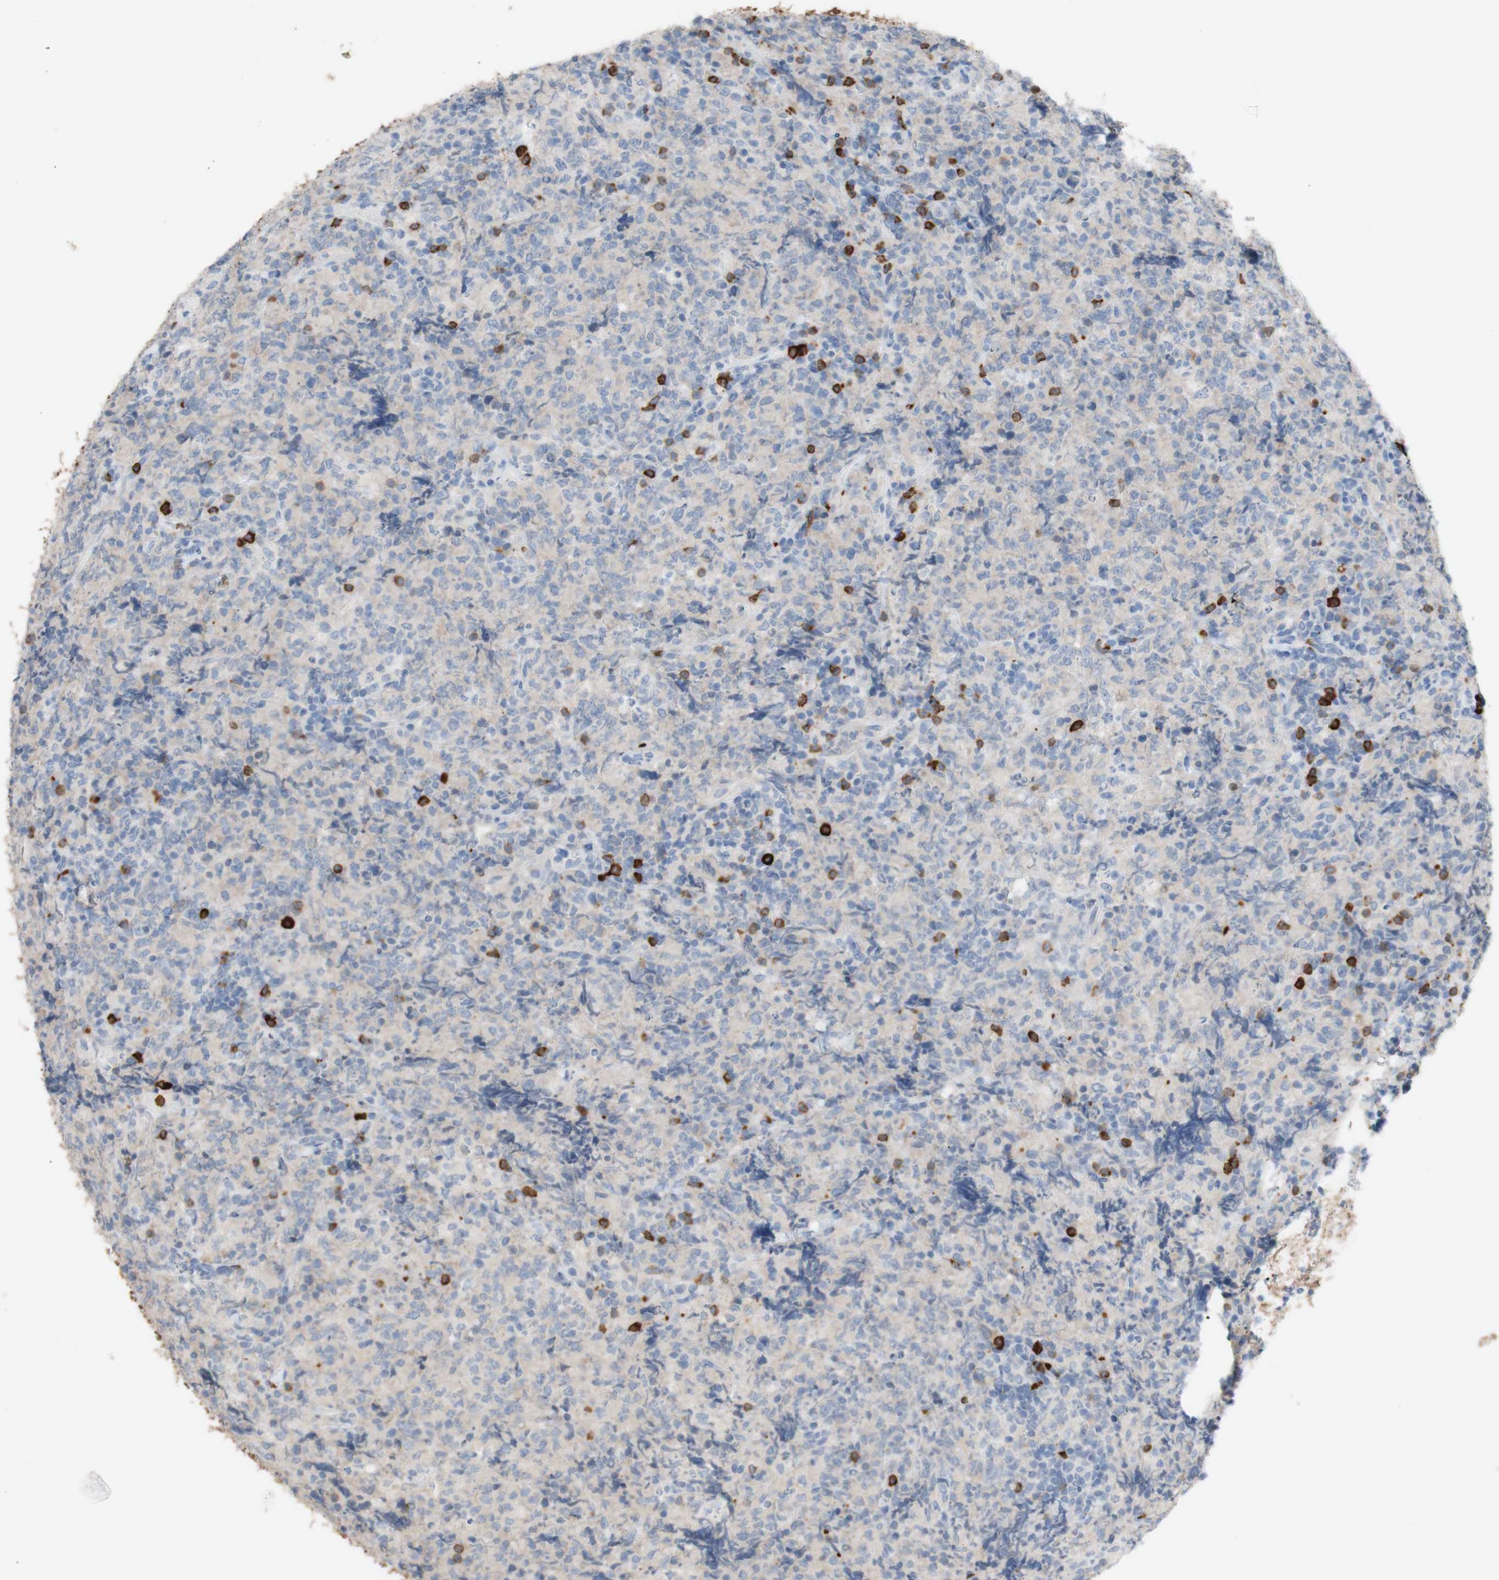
{"staining": {"intensity": "negative", "quantity": "none", "location": "none"}, "tissue": "lymphoma", "cell_type": "Tumor cells", "image_type": "cancer", "snomed": [{"axis": "morphology", "description": "Malignant lymphoma, non-Hodgkin's type, High grade"}, {"axis": "topography", "description": "Tonsil"}], "caption": "High power microscopy micrograph of an immunohistochemistry (IHC) image of malignant lymphoma, non-Hodgkin's type (high-grade), revealing no significant positivity in tumor cells.", "gene": "PACSIN1", "patient": {"sex": "female", "age": 36}}